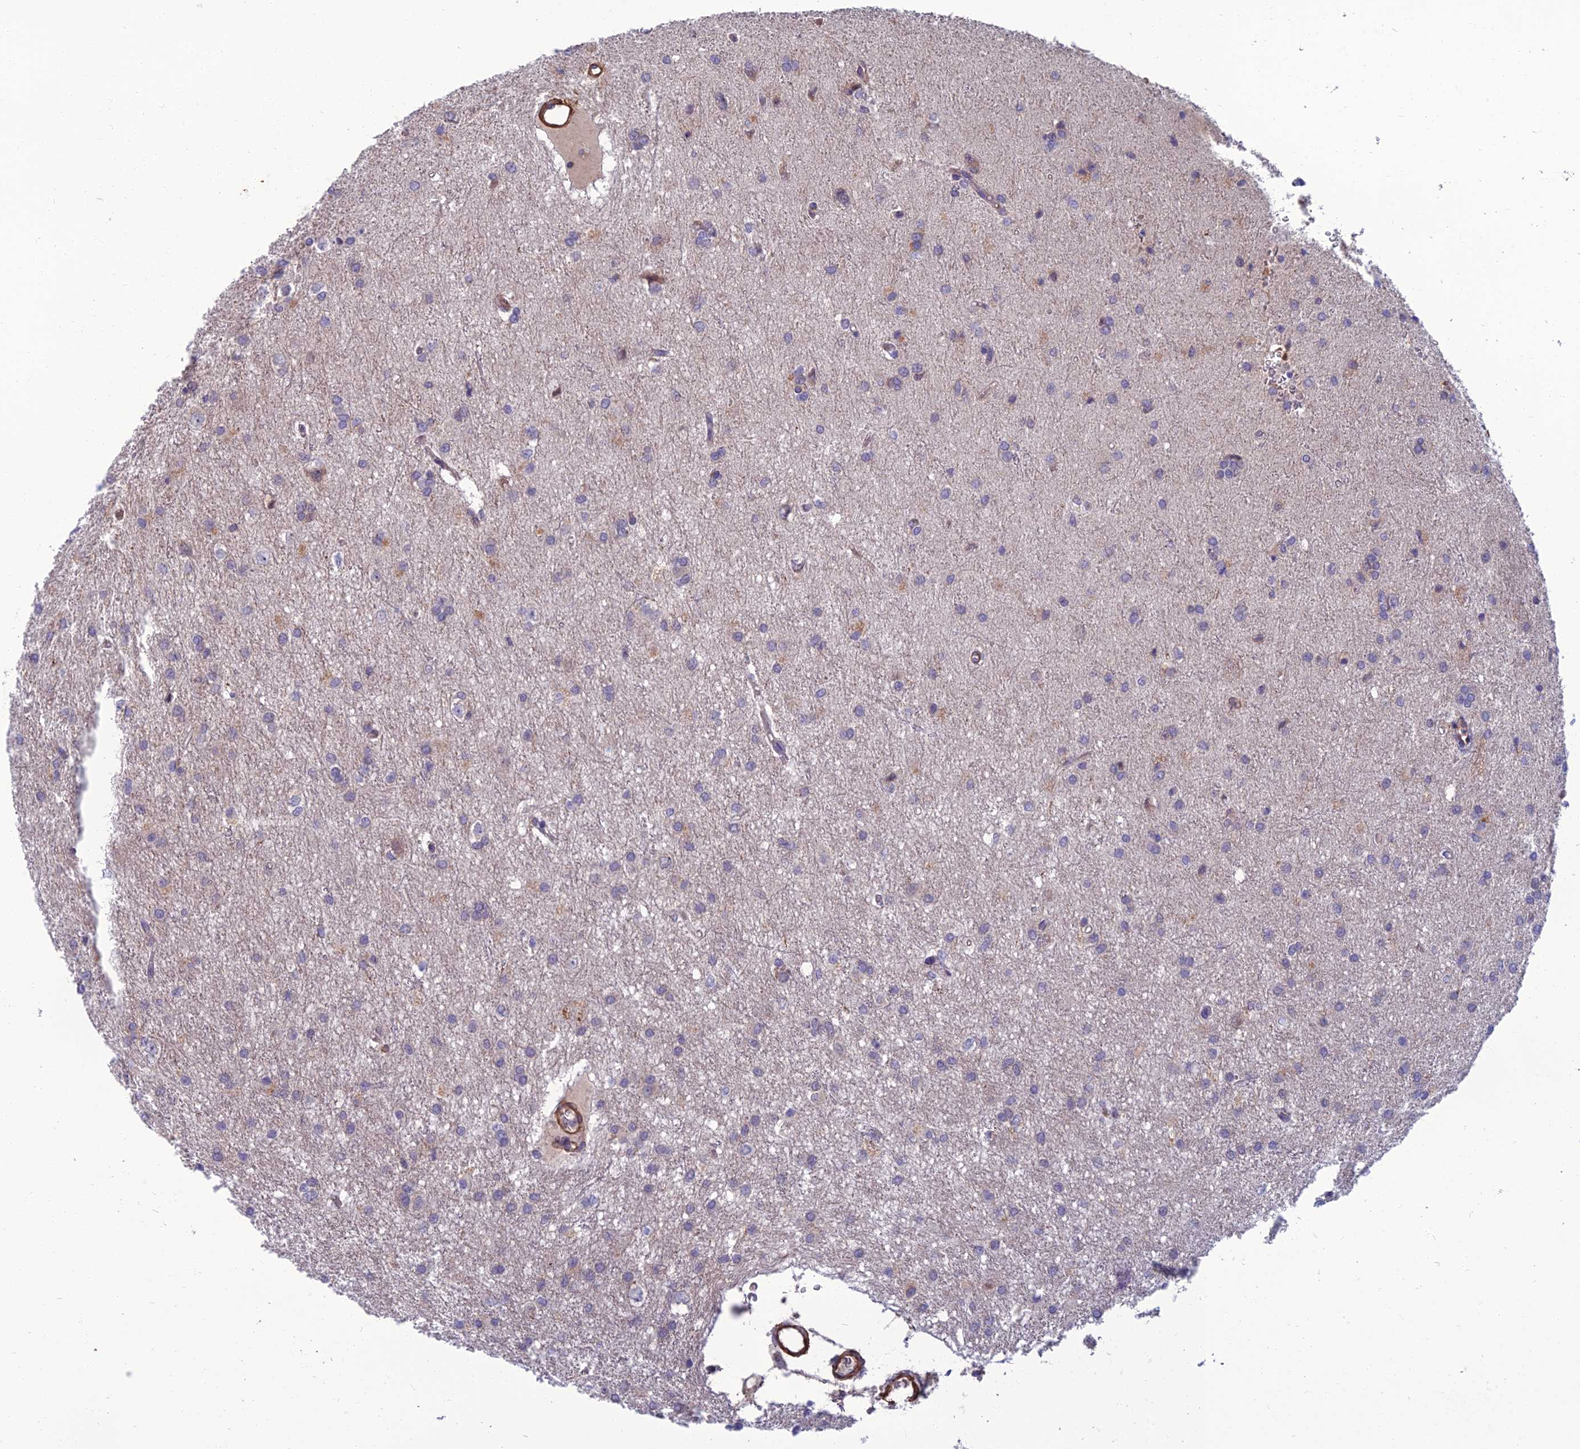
{"staining": {"intensity": "negative", "quantity": "none", "location": "none"}, "tissue": "glioma", "cell_type": "Tumor cells", "image_type": "cancer", "snomed": [{"axis": "morphology", "description": "Glioma, malignant, High grade"}, {"axis": "topography", "description": "Brain"}], "caption": "Tumor cells are negative for brown protein staining in glioma.", "gene": "WDR24", "patient": {"sex": "female", "age": 50}}